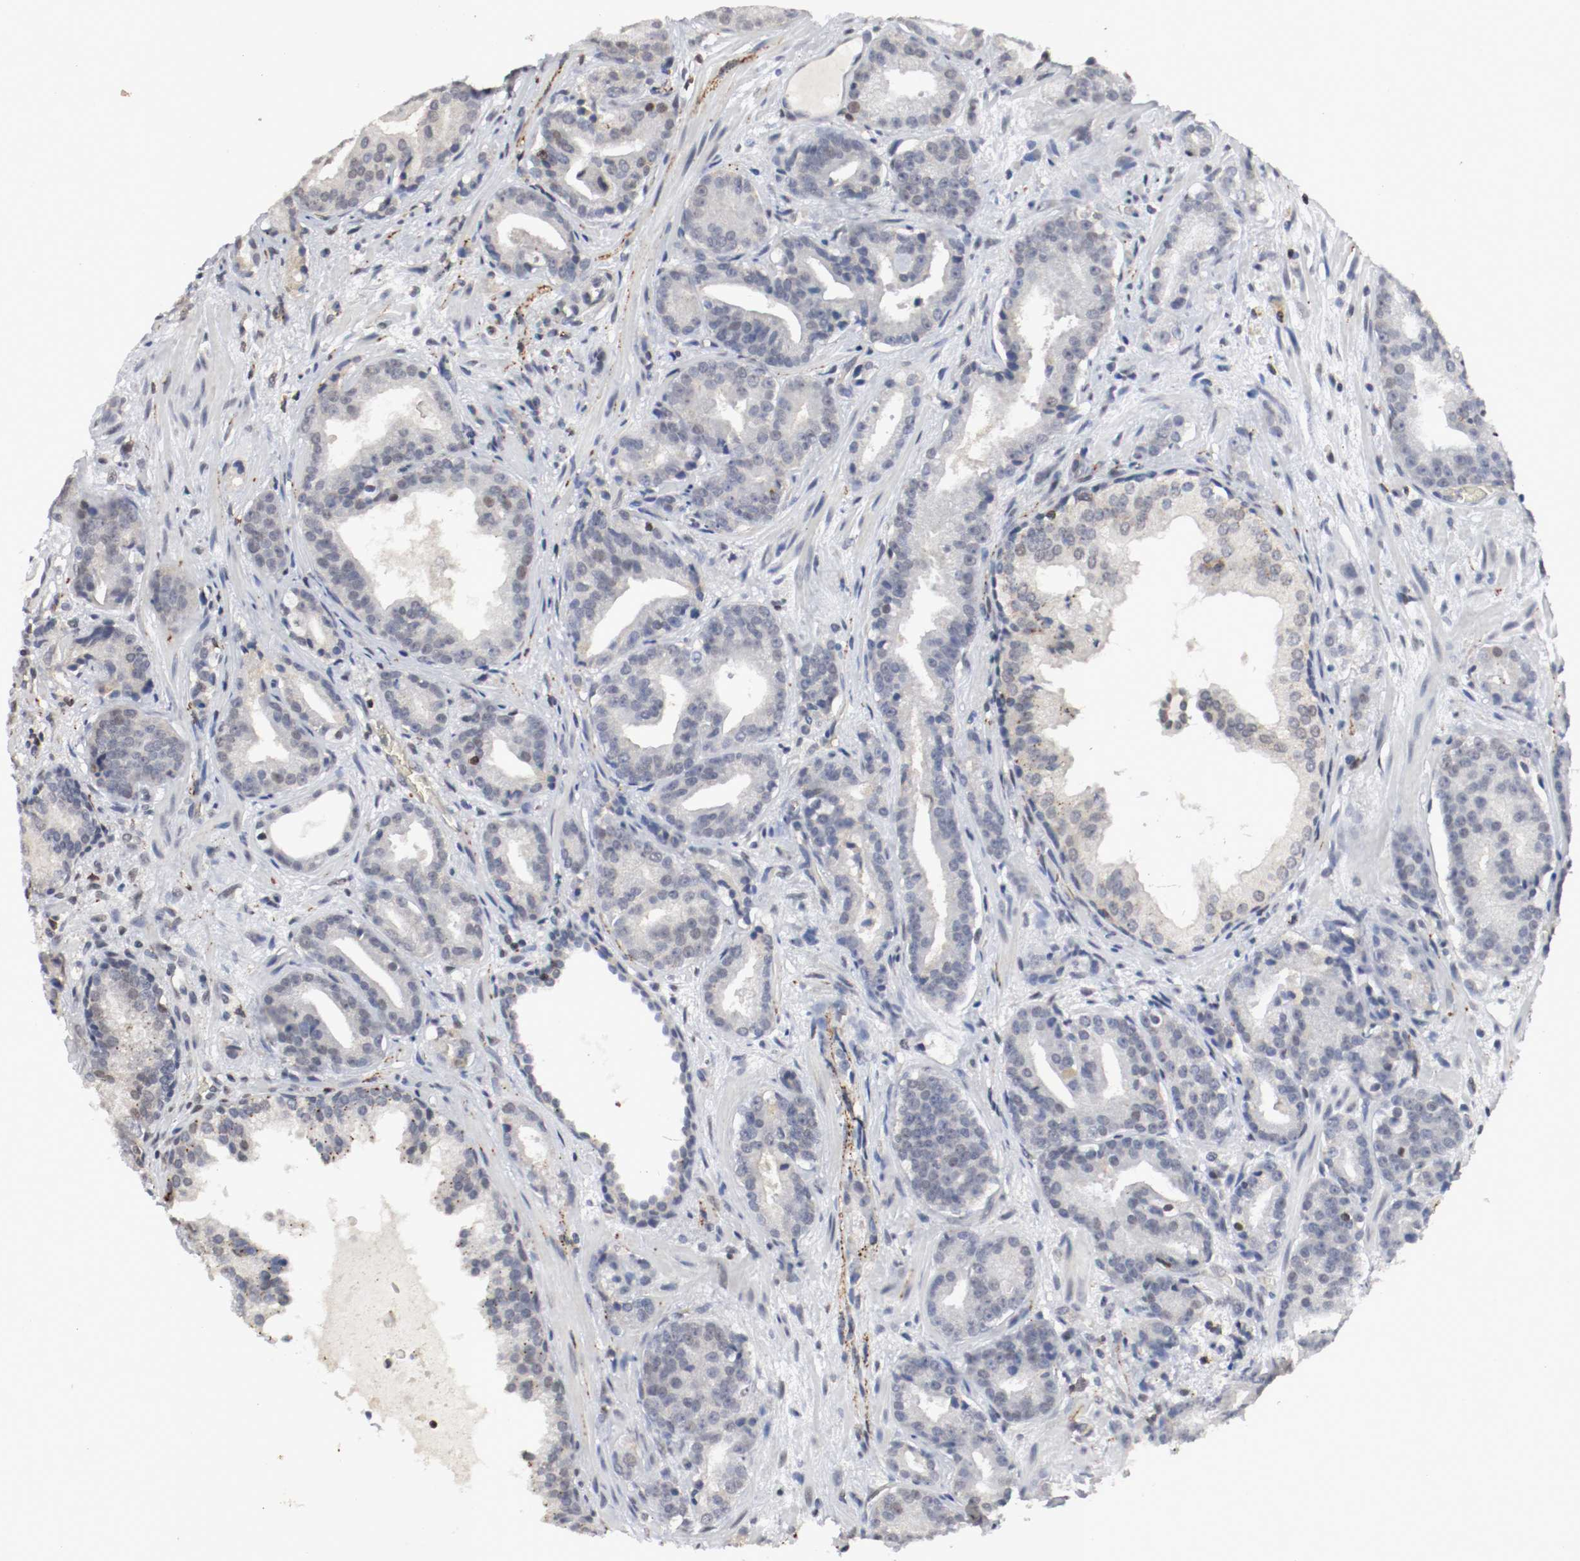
{"staining": {"intensity": "negative", "quantity": "none", "location": "none"}, "tissue": "prostate cancer", "cell_type": "Tumor cells", "image_type": "cancer", "snomed": [{"axis": "morphology", "description": "Adenocarcinoma, Low grade"}, {"axis": "topography", "description": "Prostate"}], "caption": "A photomicrograph of prostate cancer (adenocarcinoma (low-grade)) stained for a protein reveals no brown staining in tumor cells.", "gene": "JUND", "patient": {"sex": "male", "age": 63}}